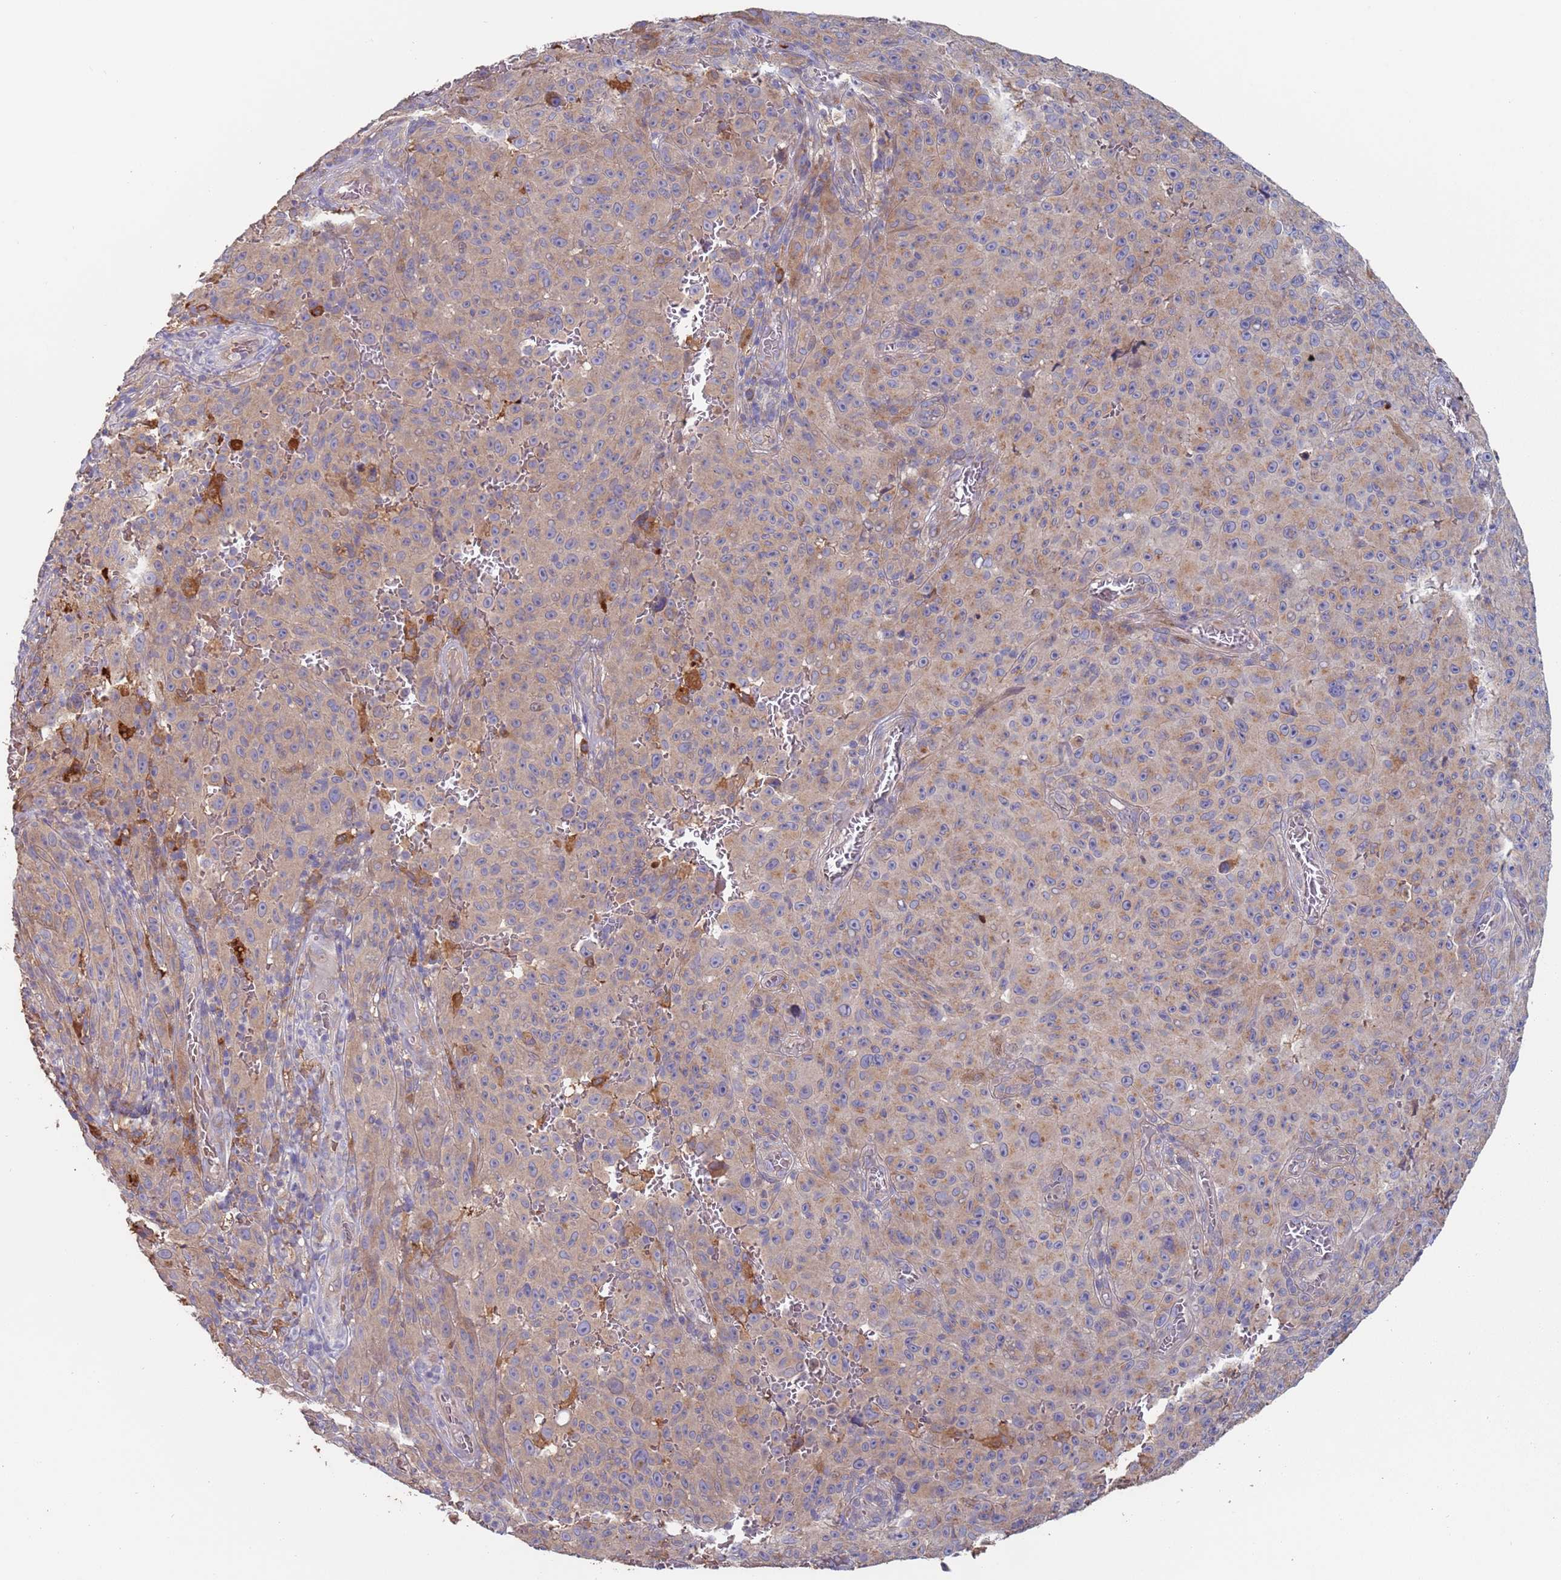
{"staining": {"intensity": "weak", "quantity": "25%-75%", "location": "cytoplasmic/membranous"}, "tissue": "melanoma", "cell_type": "Tumor cells", "image_type": "cancer", "snomed": [{"axis": "morphology", "description": "Malignant melanoma, NOS"}, {"axis": "topography", "description": "Skin"}], "caption": "Approximately 25%-75% of tumor cells in human melanoma demonstrate weak cytoplasmic/membranous protein positivity as visualized by brown immunohistochemical staining.", "gene": "MALRD1", "patient": {"sex": "female", "age": 82}}